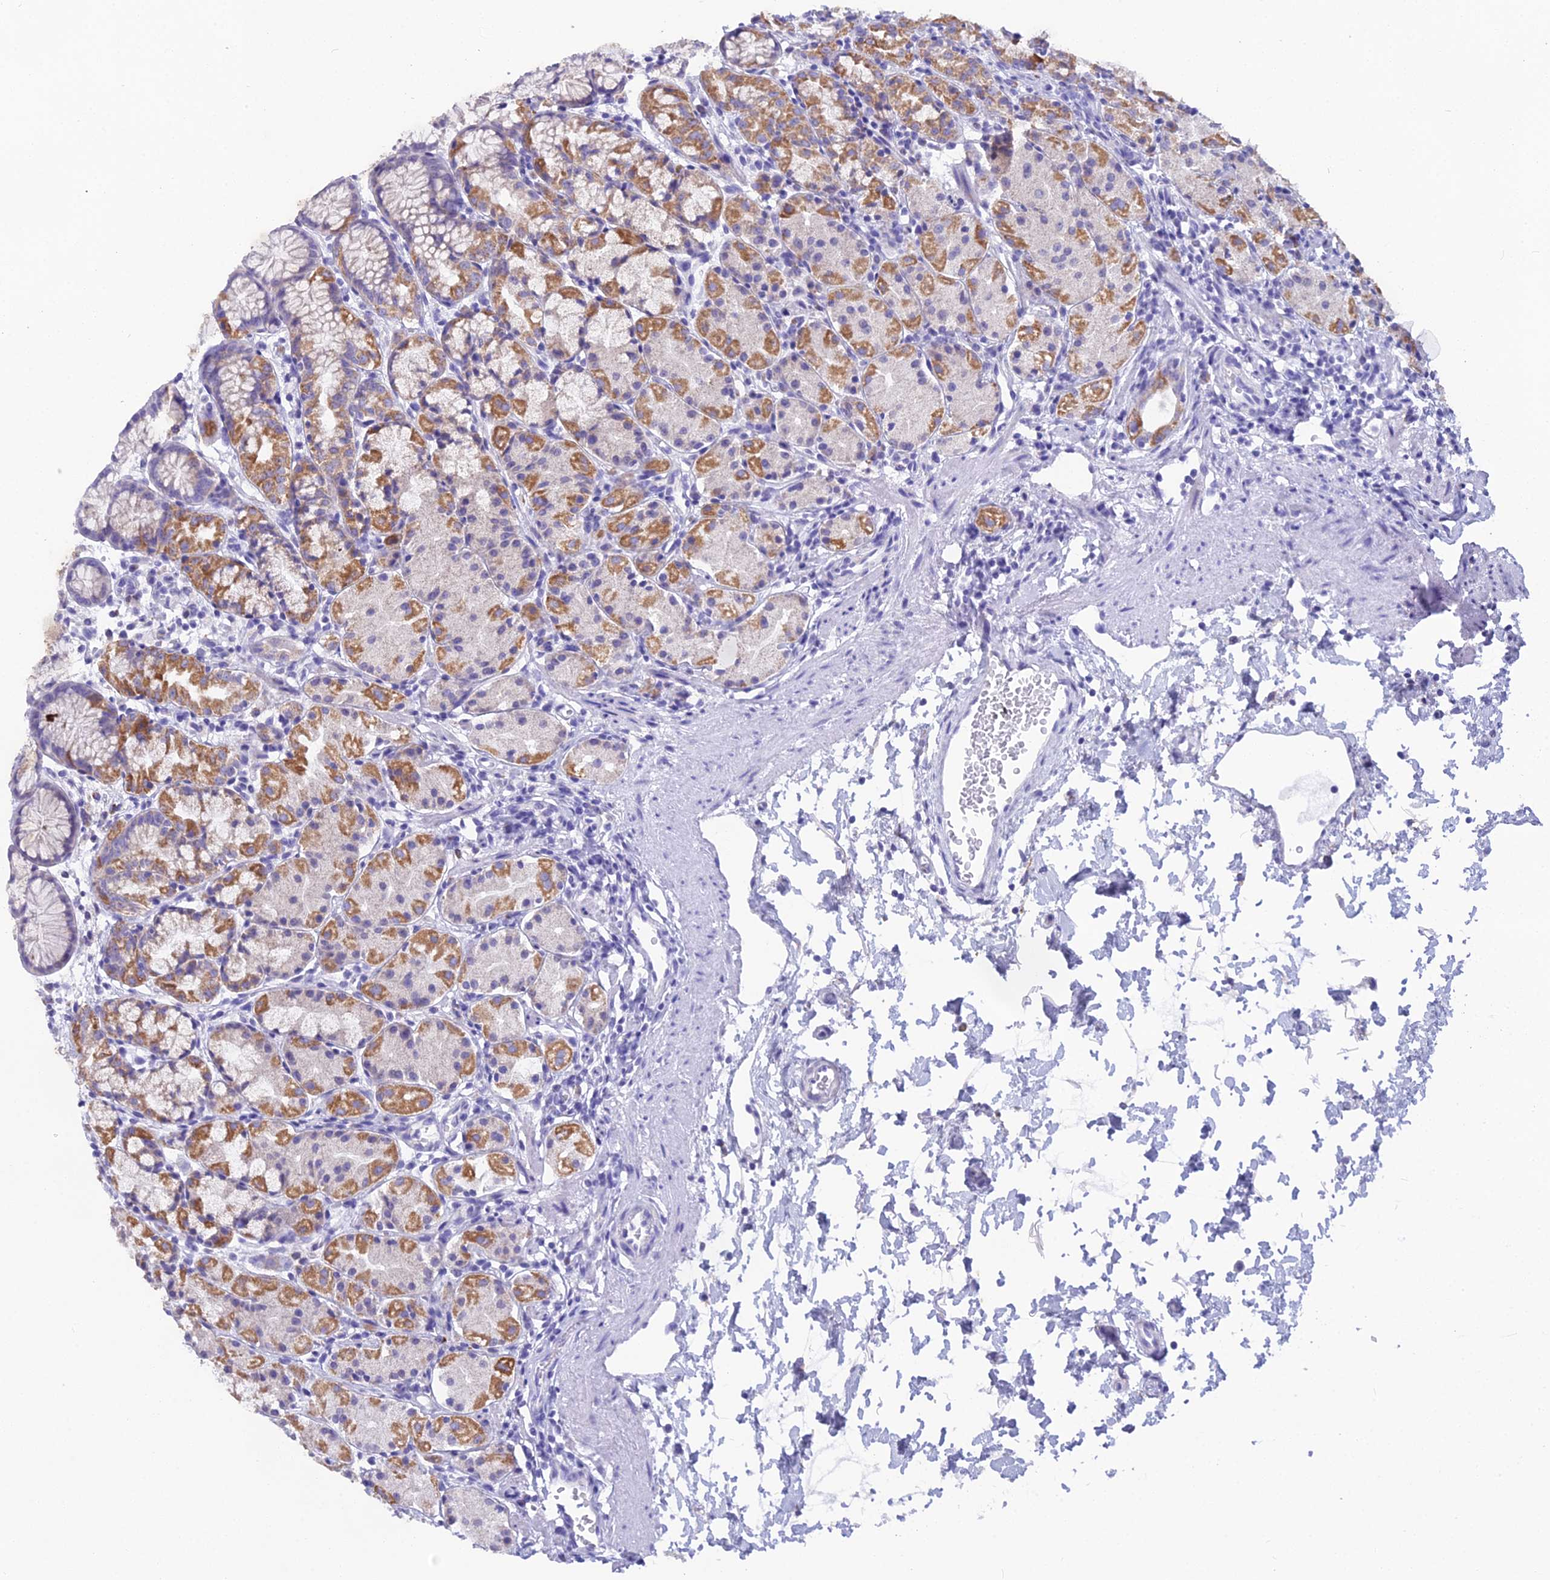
{"staining": {"intensity": "moderate", "quantity": "25%-75%", "location": "cytoplasmic/membranous"}, "tissue": "stomach", "cell_type": "Glandular cells", "image_type": "normal", "snomed": [{"axis": "morphology", "description": "Normal tissue, NOS"}, {"axis": "topography", "description": "Stomach, upper"}], "caption": "IHC photomicrograph of normal stomach: stomach stained using immunohistochemistry demonstrates medium levels of moderate protein expression localized specifically in the cytoplasmic/membranous of glandular cells, appearing as a cytoplasmic/membranous brown color.", "gene": "CGB1", "patient": {"sex": "male", "age": 47}}